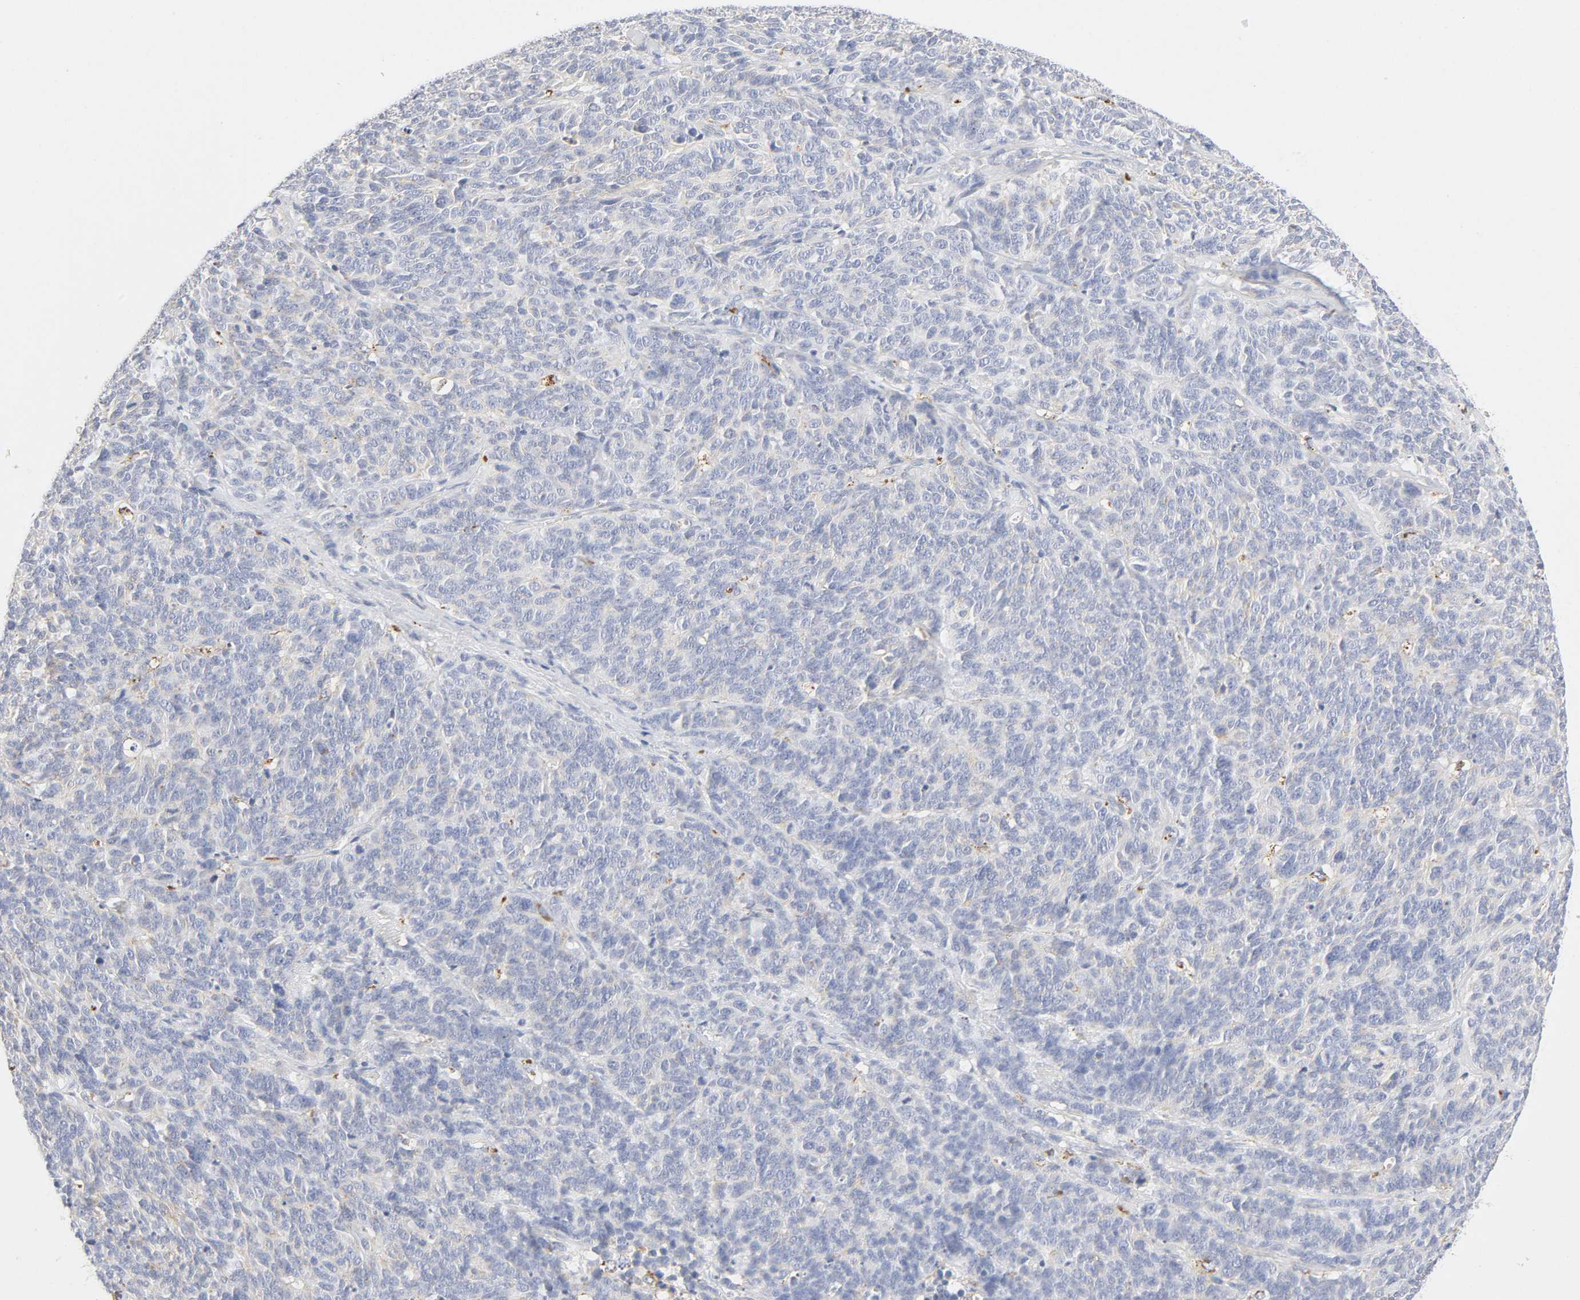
{"staining": {"intensity": "negative", "quantity": "none", "location": "none"}, "tissue": "lung cancer", "cell_type": "Tumor cells", "image_type": "cancer", "snomed": [{"axis": "morphology", "description": "Neoplasm, malignant, NOS"}, {"axis": "topography", "description": "Lung"}], "caption": "Immunohistochemistry (IHC) histopathology image of lung cancer stained for a protein (brown), which demonstrates no staining in tumor cells.", "gene": "MAGEB17", "patient": {"sex": "female", "age": 58}}